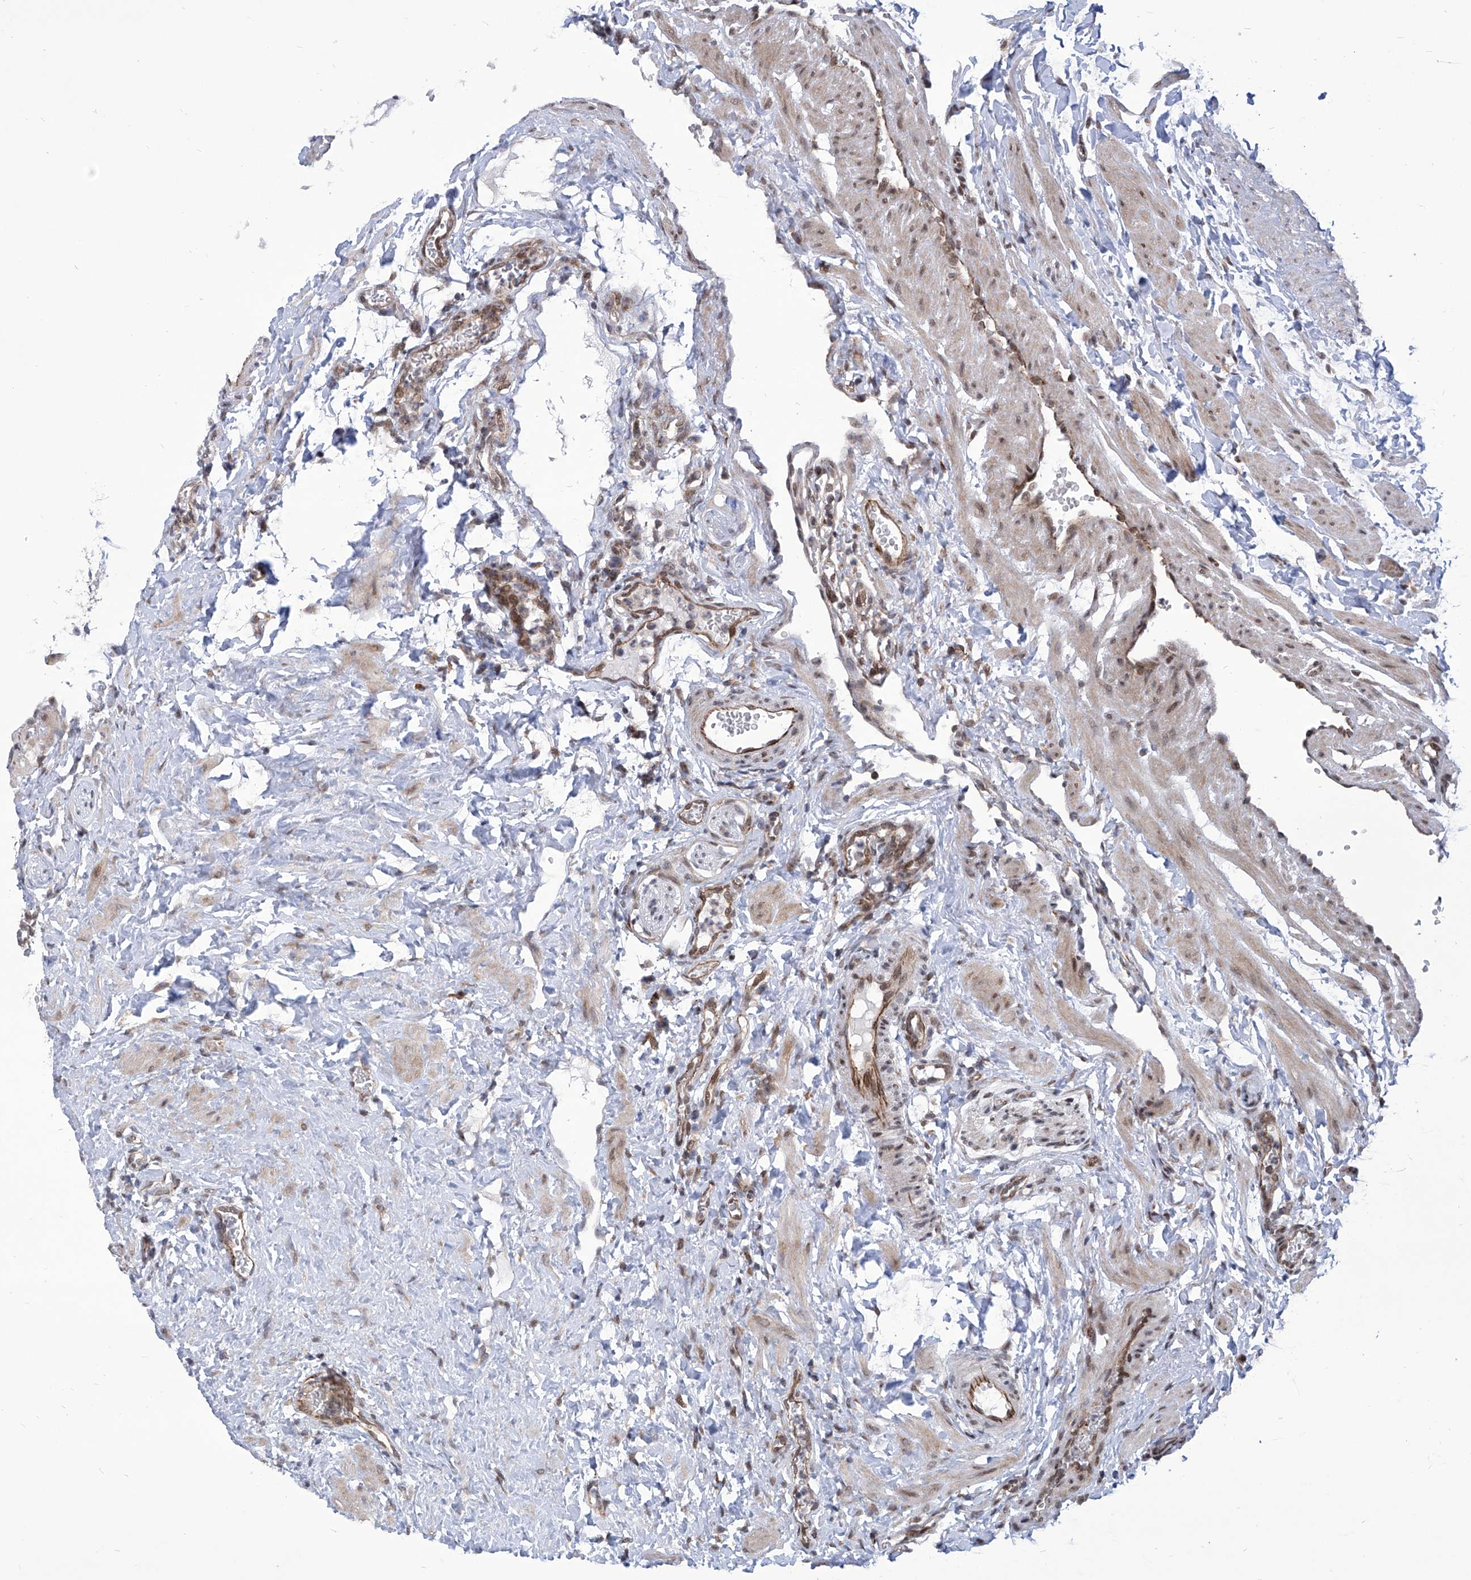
{"staining": {"intensity": "weak", "quantity": ">75%", "location": "cytoplasmic/membranous"}, "tissue": "ovary", "cell_type": "Follicle cells", "image_type": "normal", "snomed": [{"axis": "morphology", "description": "Normal tissue, NOS"}, {"axis": "morphology", "description": "Cyst, NOS"}, {"axis": "topography", "description": "Ovary"}], "caption": "IHC image of benign ovary: human ovary stained using immunohistochemistry (IHC) exhibits low levels of weak protein expression localized specifically in the cytoplasmic/membranous of follicle cells, appearing as a cytoplasmic/membranous brown color.", "gene": "CEP290", "patient": {"sex": "female", "age": 33}}